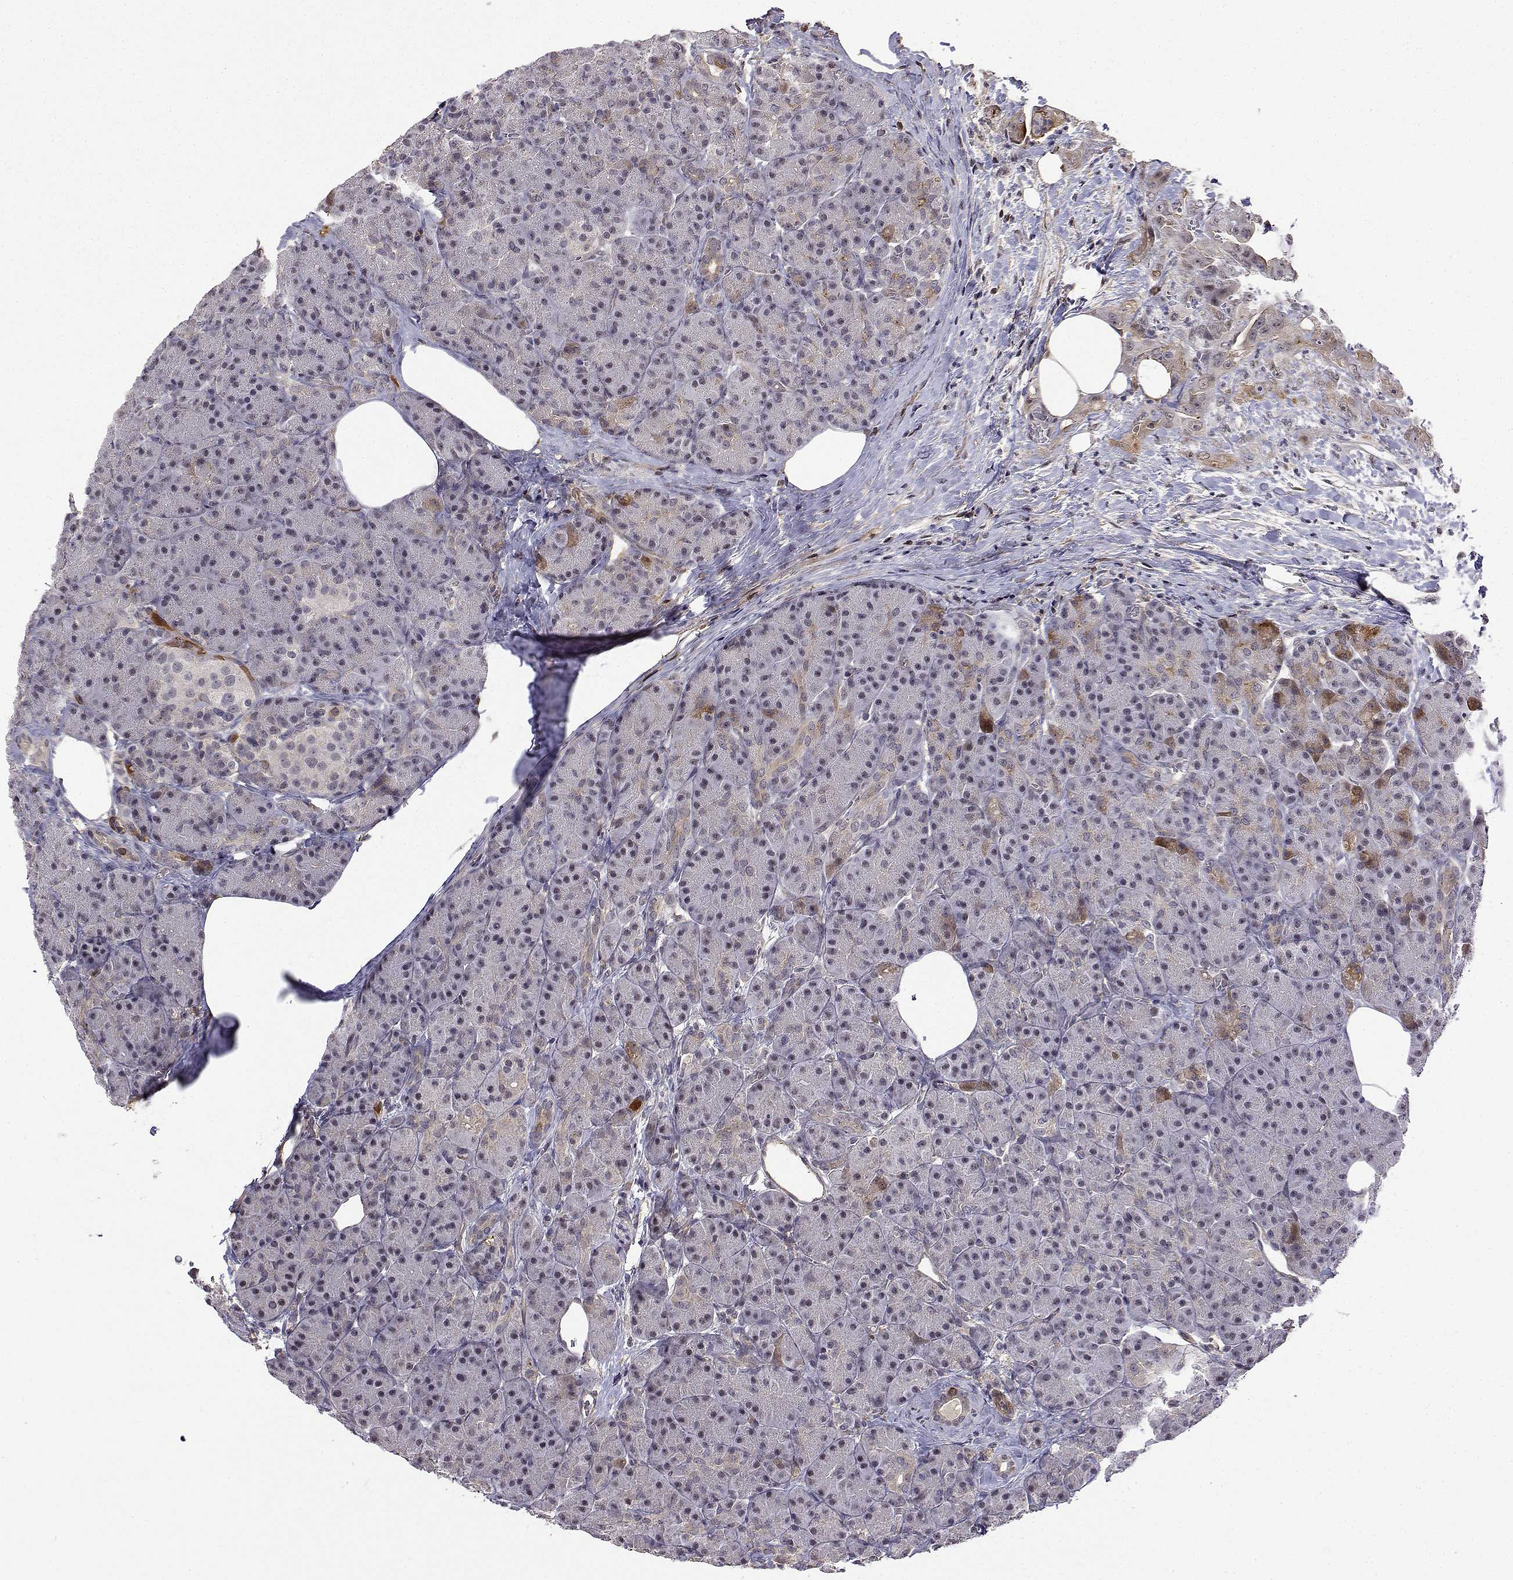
{"staining": {"intensity": "weak", "quantity": "25%-75%", "location": "nuclear"}, "tissue": "pancreas", "cell_type": "Exocrine glandular cells", "image_type": "normal", "snomed": [{"axis": "morphology", "description": "Normal tissue, NOS"}, {"axis": "topography", "description": "Pancreas"}], "caption": "Immunohistochemical staining of unremarkable pancreas exhibits low levels of weak nuclear staining in approximately 25%-75% of exocrine glandular cells.", "gene": "ITGA7", "patient": {"sex": "male", "age": 57}}